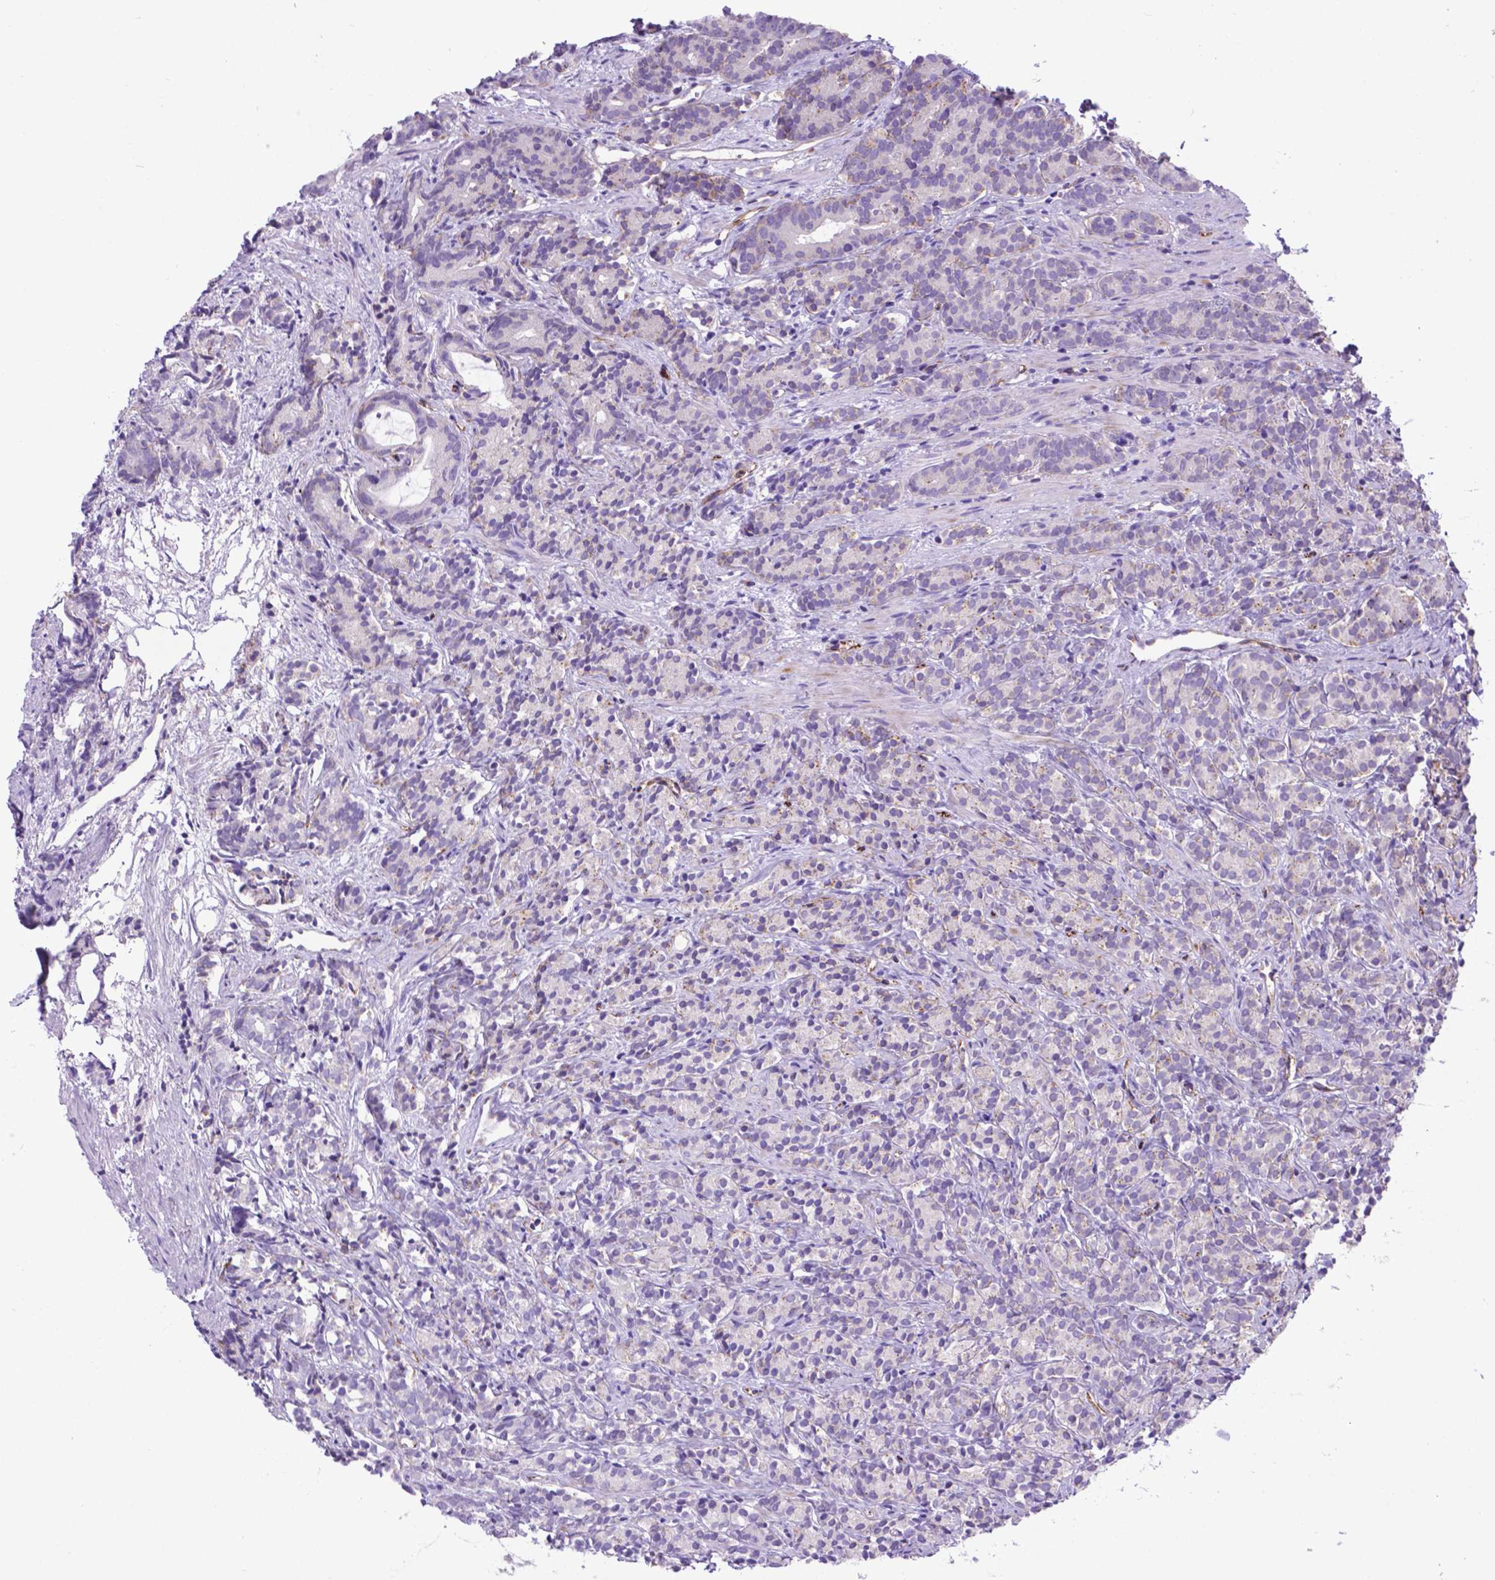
{"staining": {"intensity": "negative", "quantity": "none", "location": "none"}, "tissue": "prostate cancer", "cell_type": "Tumor cells", "image_type": "cancer", "snomed": [{"axis": "morphology", "description": "Adenocarcinoma, High grade"}, {"axis": "topography", "description": "Prostate"}], "caption": "IHC histopathology image of neoplastic tissue: human prostate high-grade adenocarcinoma stained with DAB (3,3'-diaminobenzidine) reveals no significant protein staining in tumor cells. (DAB (3,3'-diaminobenzidine) immunohistochemistry visualized using brightfield microscopy, high magnification).", "gene": "LZTR1", "patient": {"sex": "male", "age": 84}}